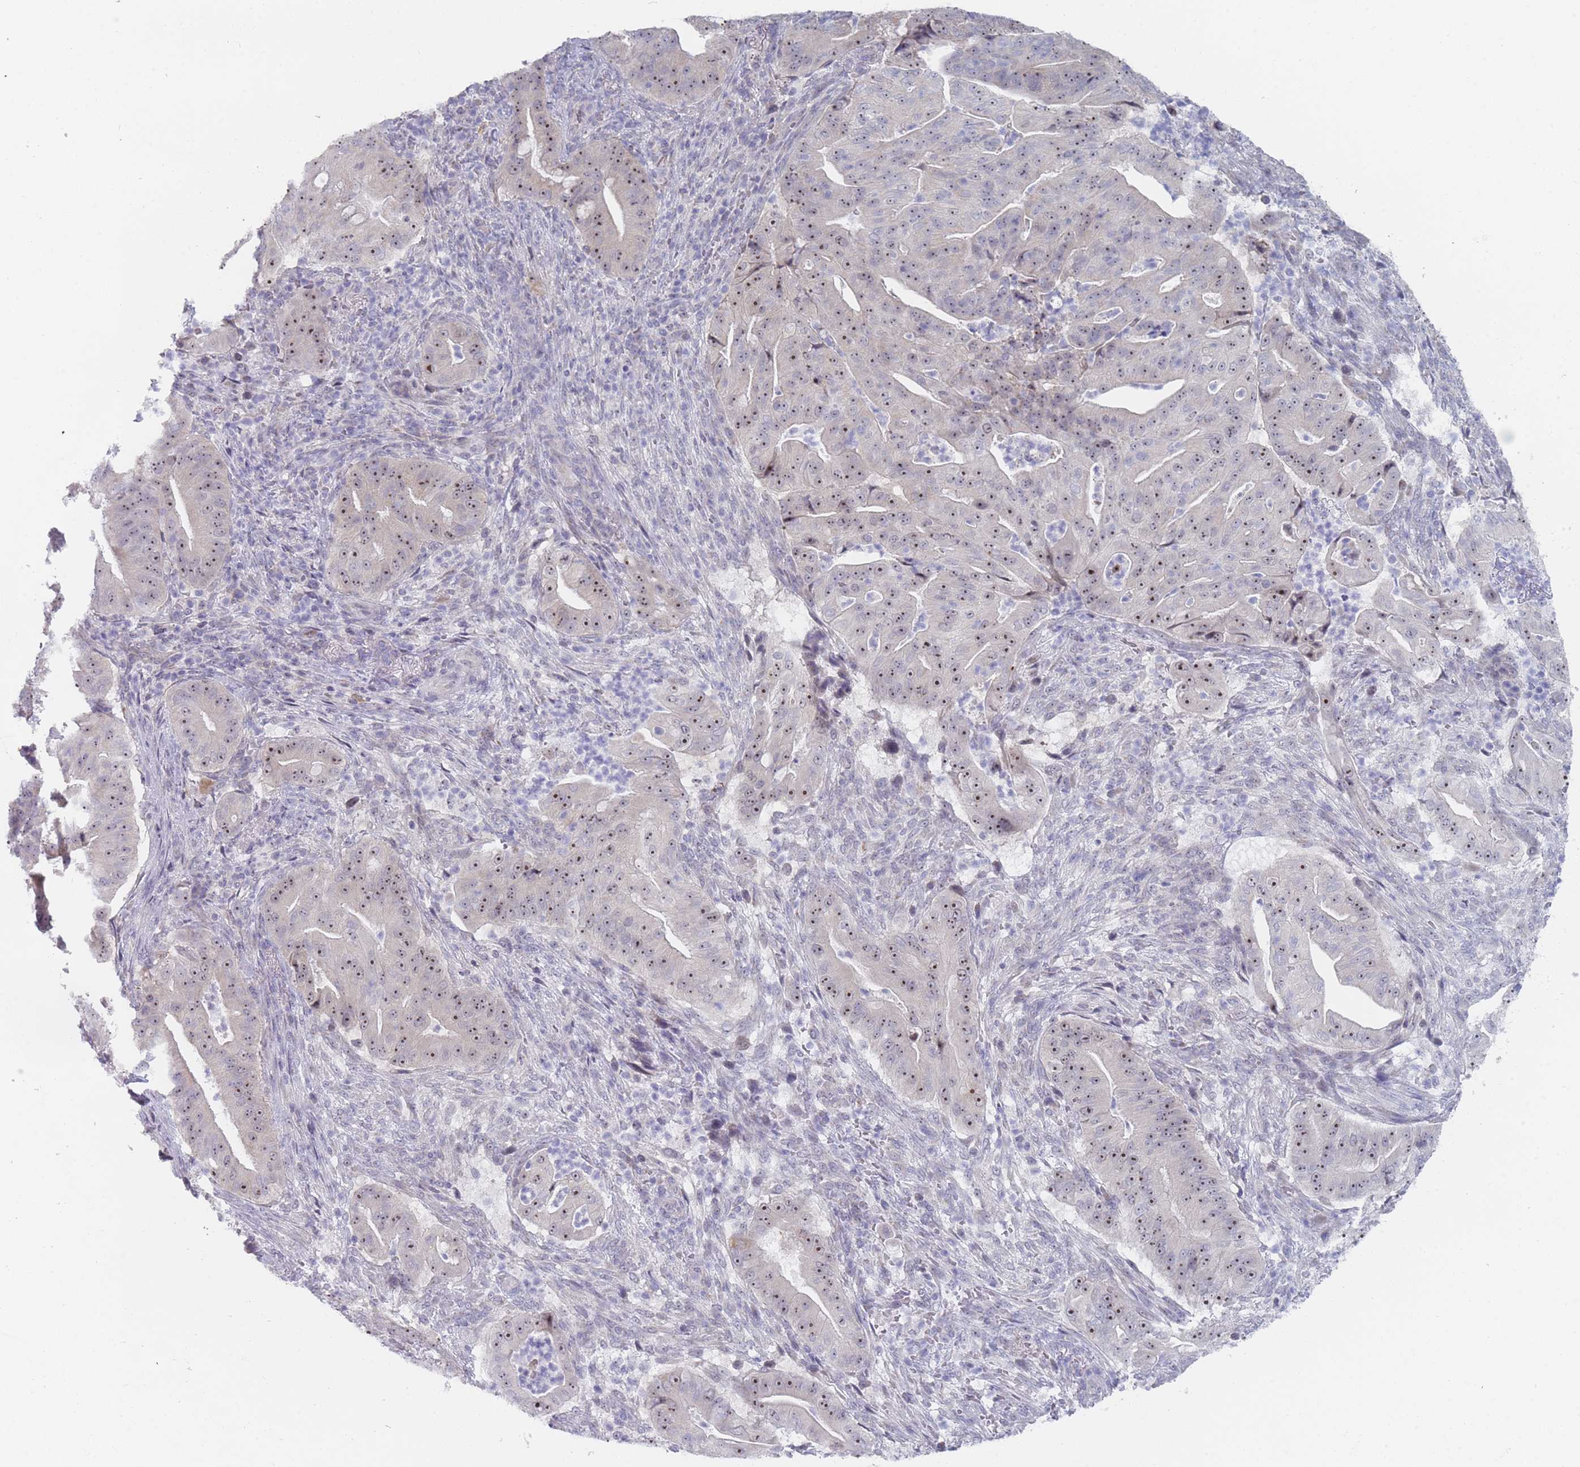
{"staining": {"intensity": "moderate", "quantity": "25%-75%", "location": "nuclear"}, "tissue": "pancreatic cancer", "cell_type": "Tumor cells", "image_type": "cancer", "snomed": [{"axis": "morphology", "description": "Adenocarcinoma, NOS"}, {"axis": "topography", "description": "Pancreas"}], "caption": "Moderate nuclear protein staining is present in approximately 25%-75% of tumor cells in pancreatic adenocarcinoma.", "gene": "RNF8", "patient": {"sex": "male", "age": 71}}